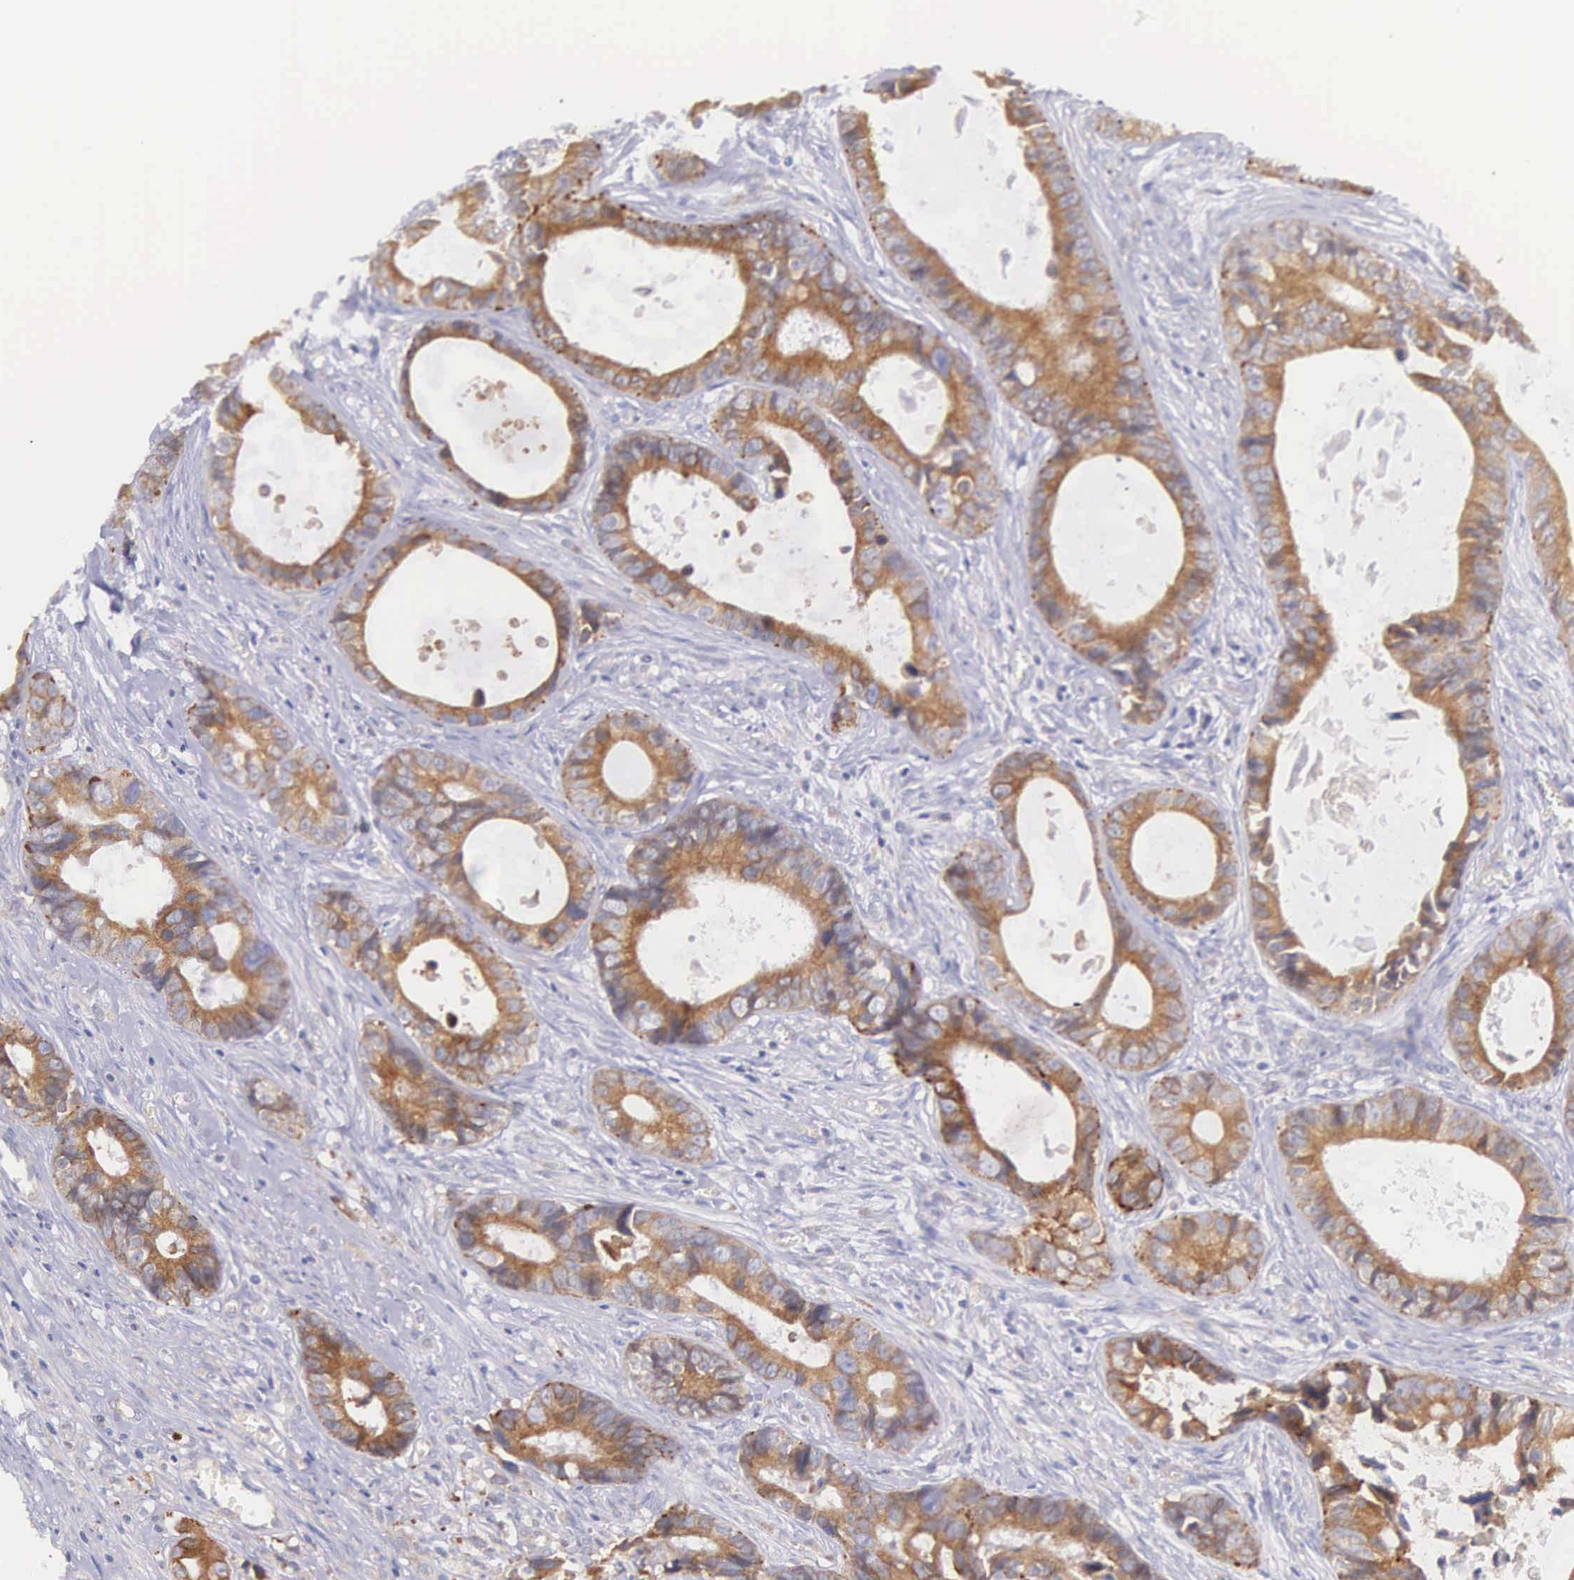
{"staining": {"intensity": "moderate", "quantity": ">75%", "location": "cytoplasmic/membranous"}, "tissue": "colorectal cancer", "cell_type": "Tumor cells", "image_type": "cancer", "snomed": [{"axis": "morphology", "description": "Adenocarcinoma, NOS"}, {"axis": "topography", "description": "Rectum"}], "caption": "Moderate cytoplasmic/membranous expression for a protein is appreciated in about >75% of tumor cells of adenocarcinoma (colorectal) using IHC.", "gene": "NSDHL", "patient": {"sex": "female", "age": 98}}